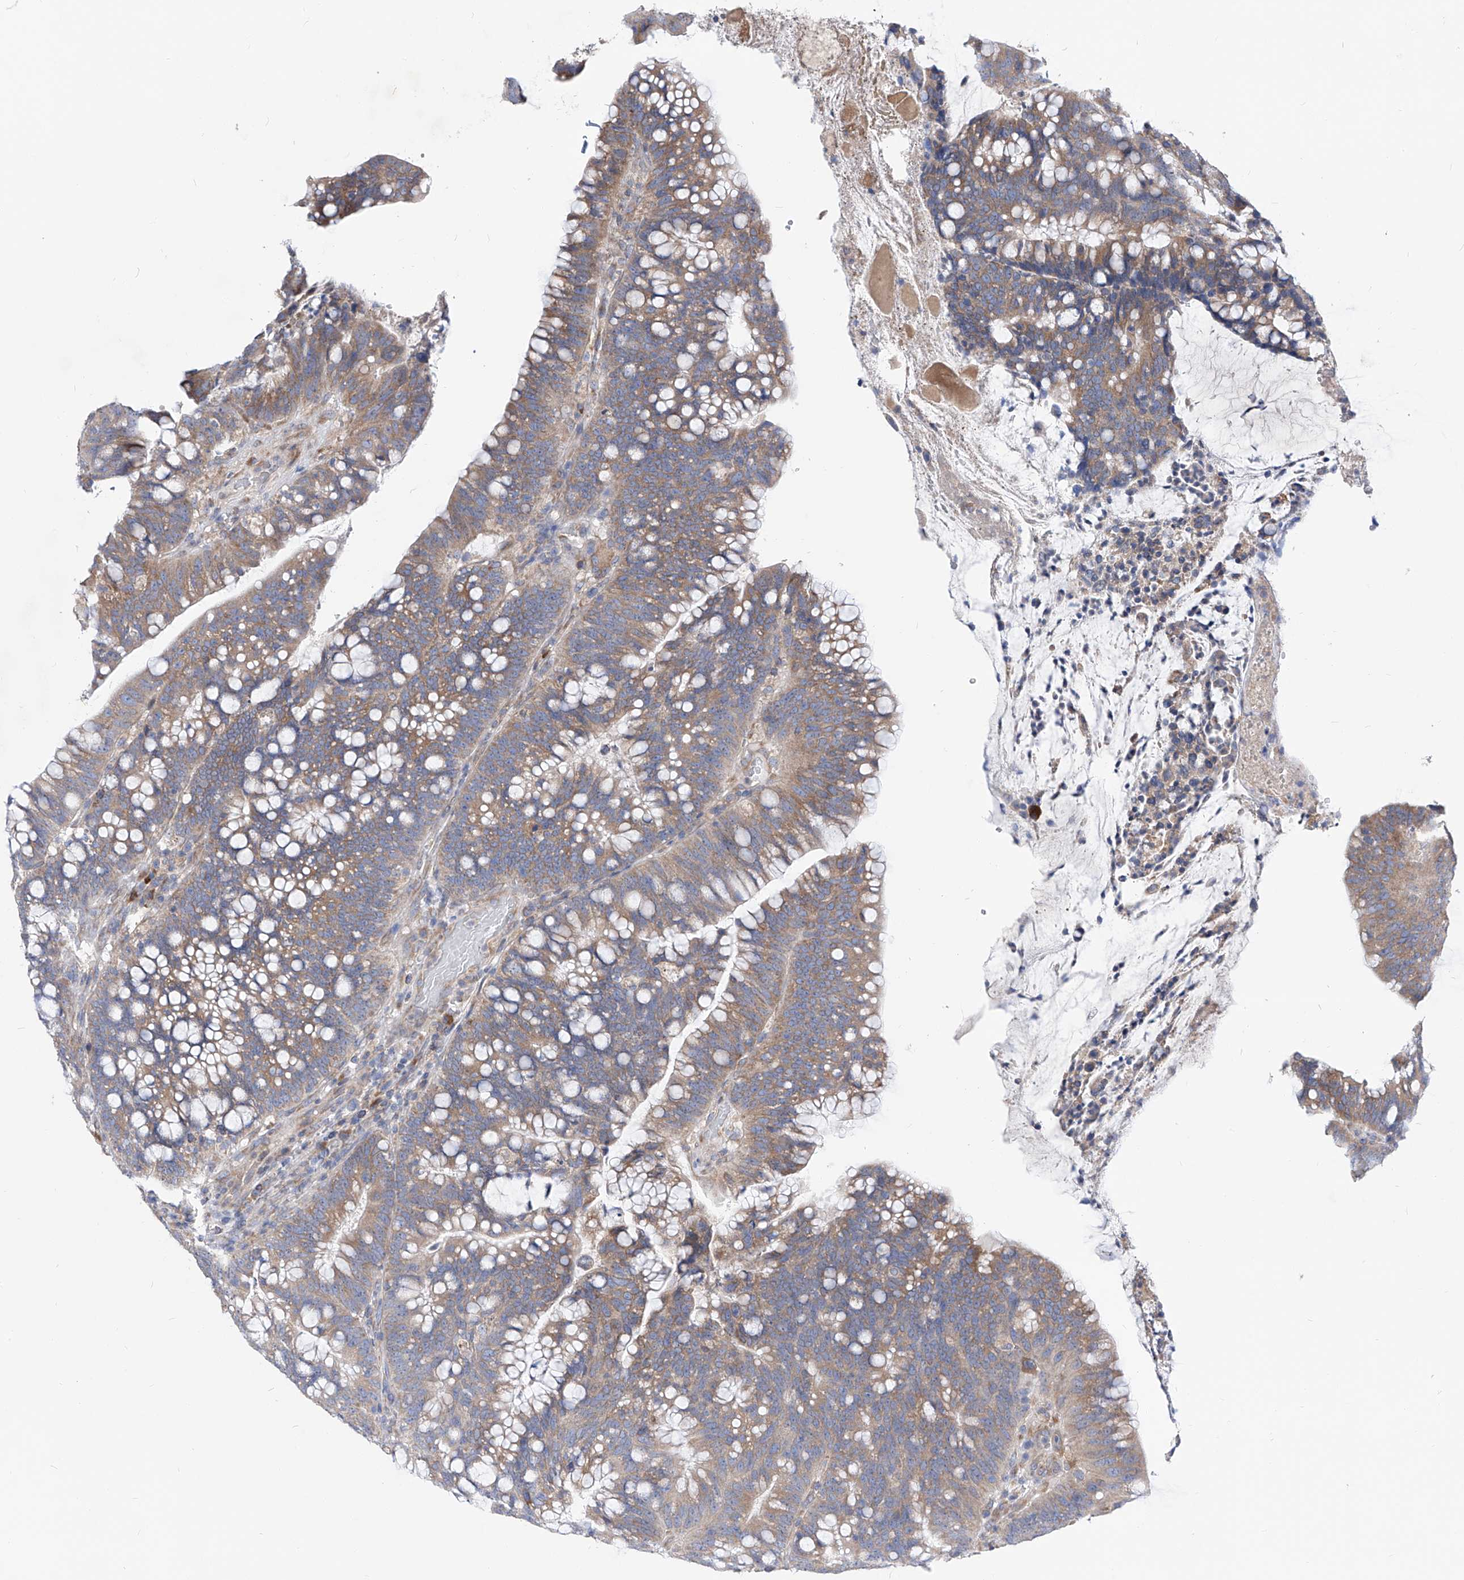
{"staining": {"intensity": "moderate", "quantity": ">75%", "location": "cytoplasmic/membranous"}, "tissue": "colorectal cancer", "cell_type": "Tumor cells", "image_type": "cancer", "snomed": [{"axis": "morphology", "description": "Adenocarcinoma, NOS"}, {"axis": "topography", "description": "Colon"}], "caption": "Approximately >75% of tumor cells in colorectal adenocarcinoma demonstrate moderate cytoplasmic/membranous protein staining as visualized by brown immunohistochemical staining.", "gene": "UFL1", "patient": {"sex": "female", "age": 66}}